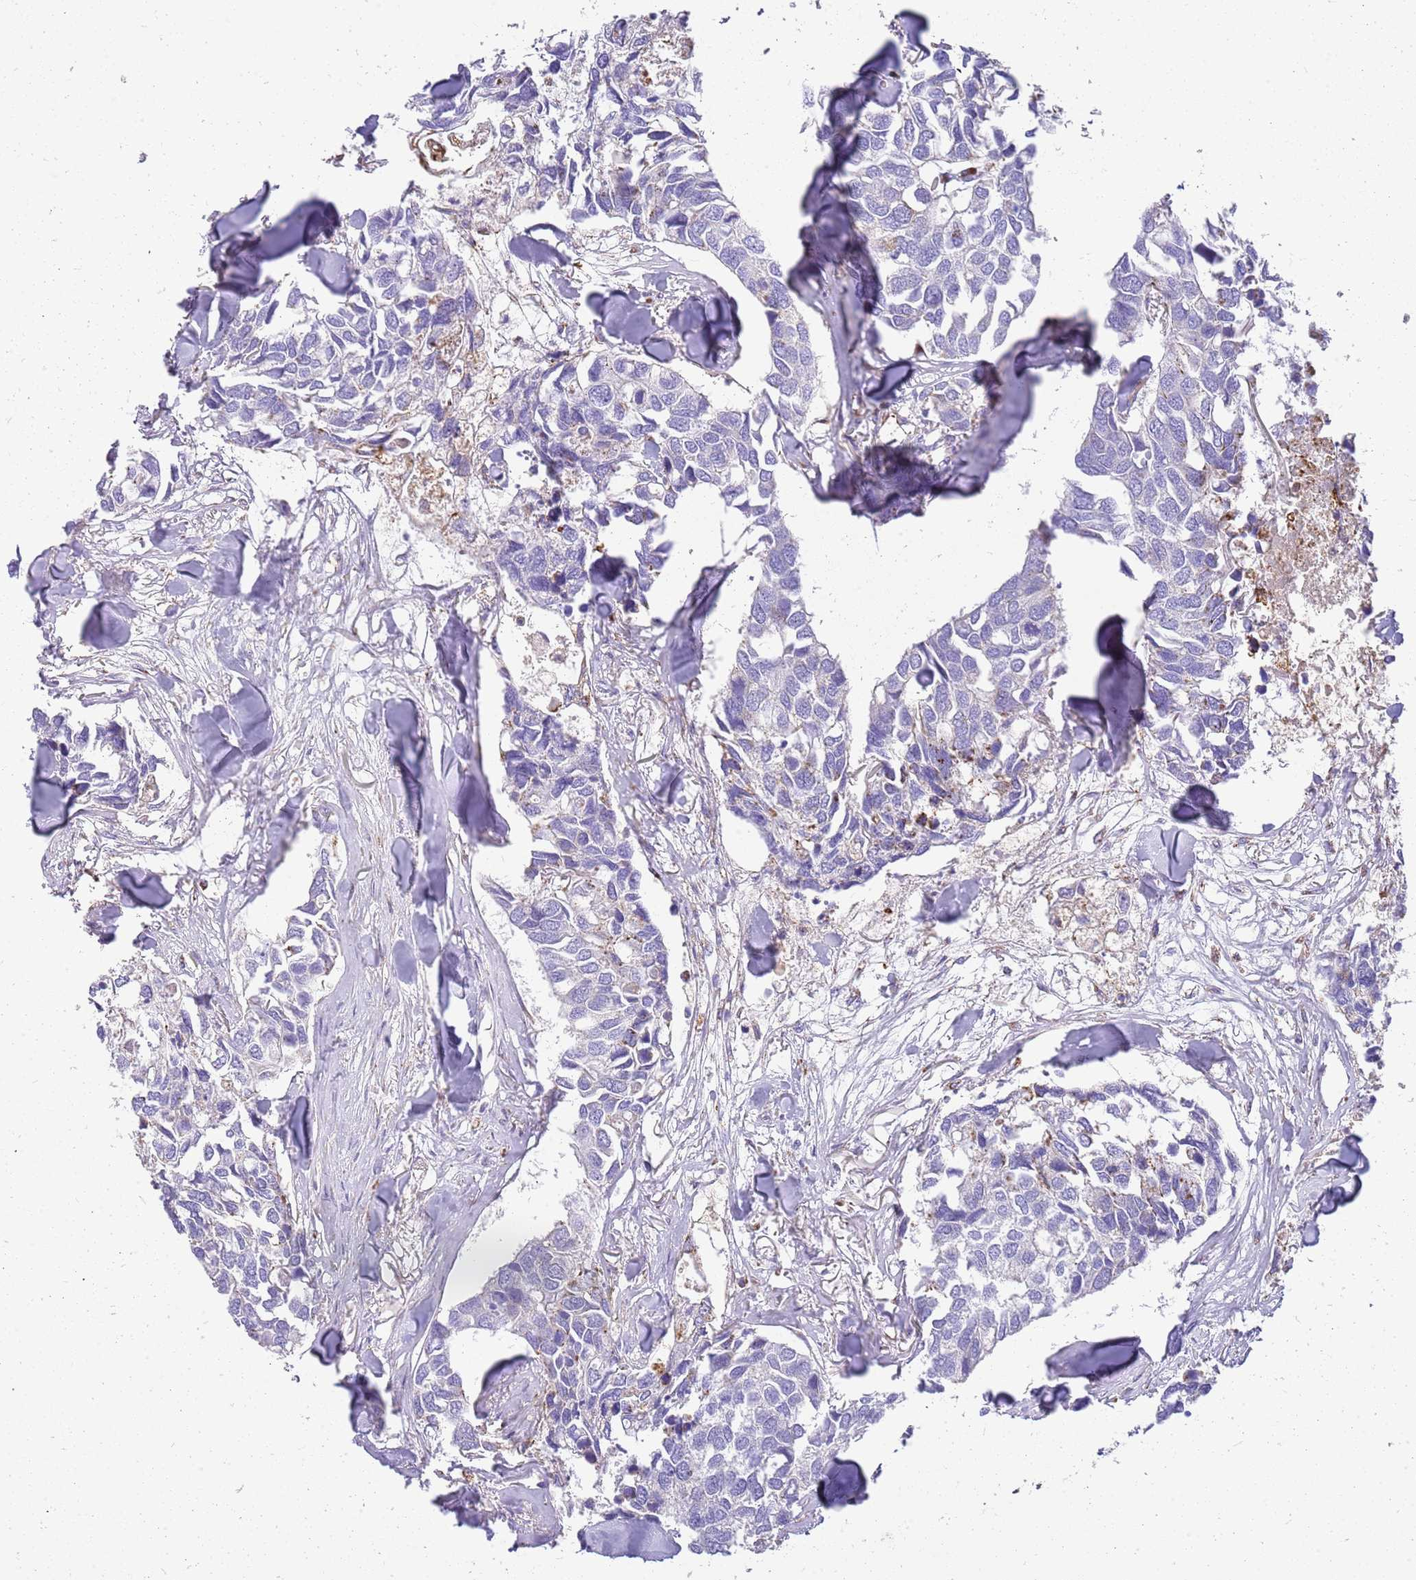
{"staining": {"intensity": "negative", "quantity": "none", "location": "none"}, "tissue": "breast cancer", "cell_type": "Tumor cells", "image_type": "cancer", "snomed": [{"axis": "morphology", "description": "Duct carcinoma"}, {"axis": "topography", "description": "Breast"}], "caption": "A histopathology image of human breast infiltrating ductal carcinoma is negative for staining in tumor cells.", "gene": "ZDHHC1", "patient": {"sex": "female", "age": 83}}